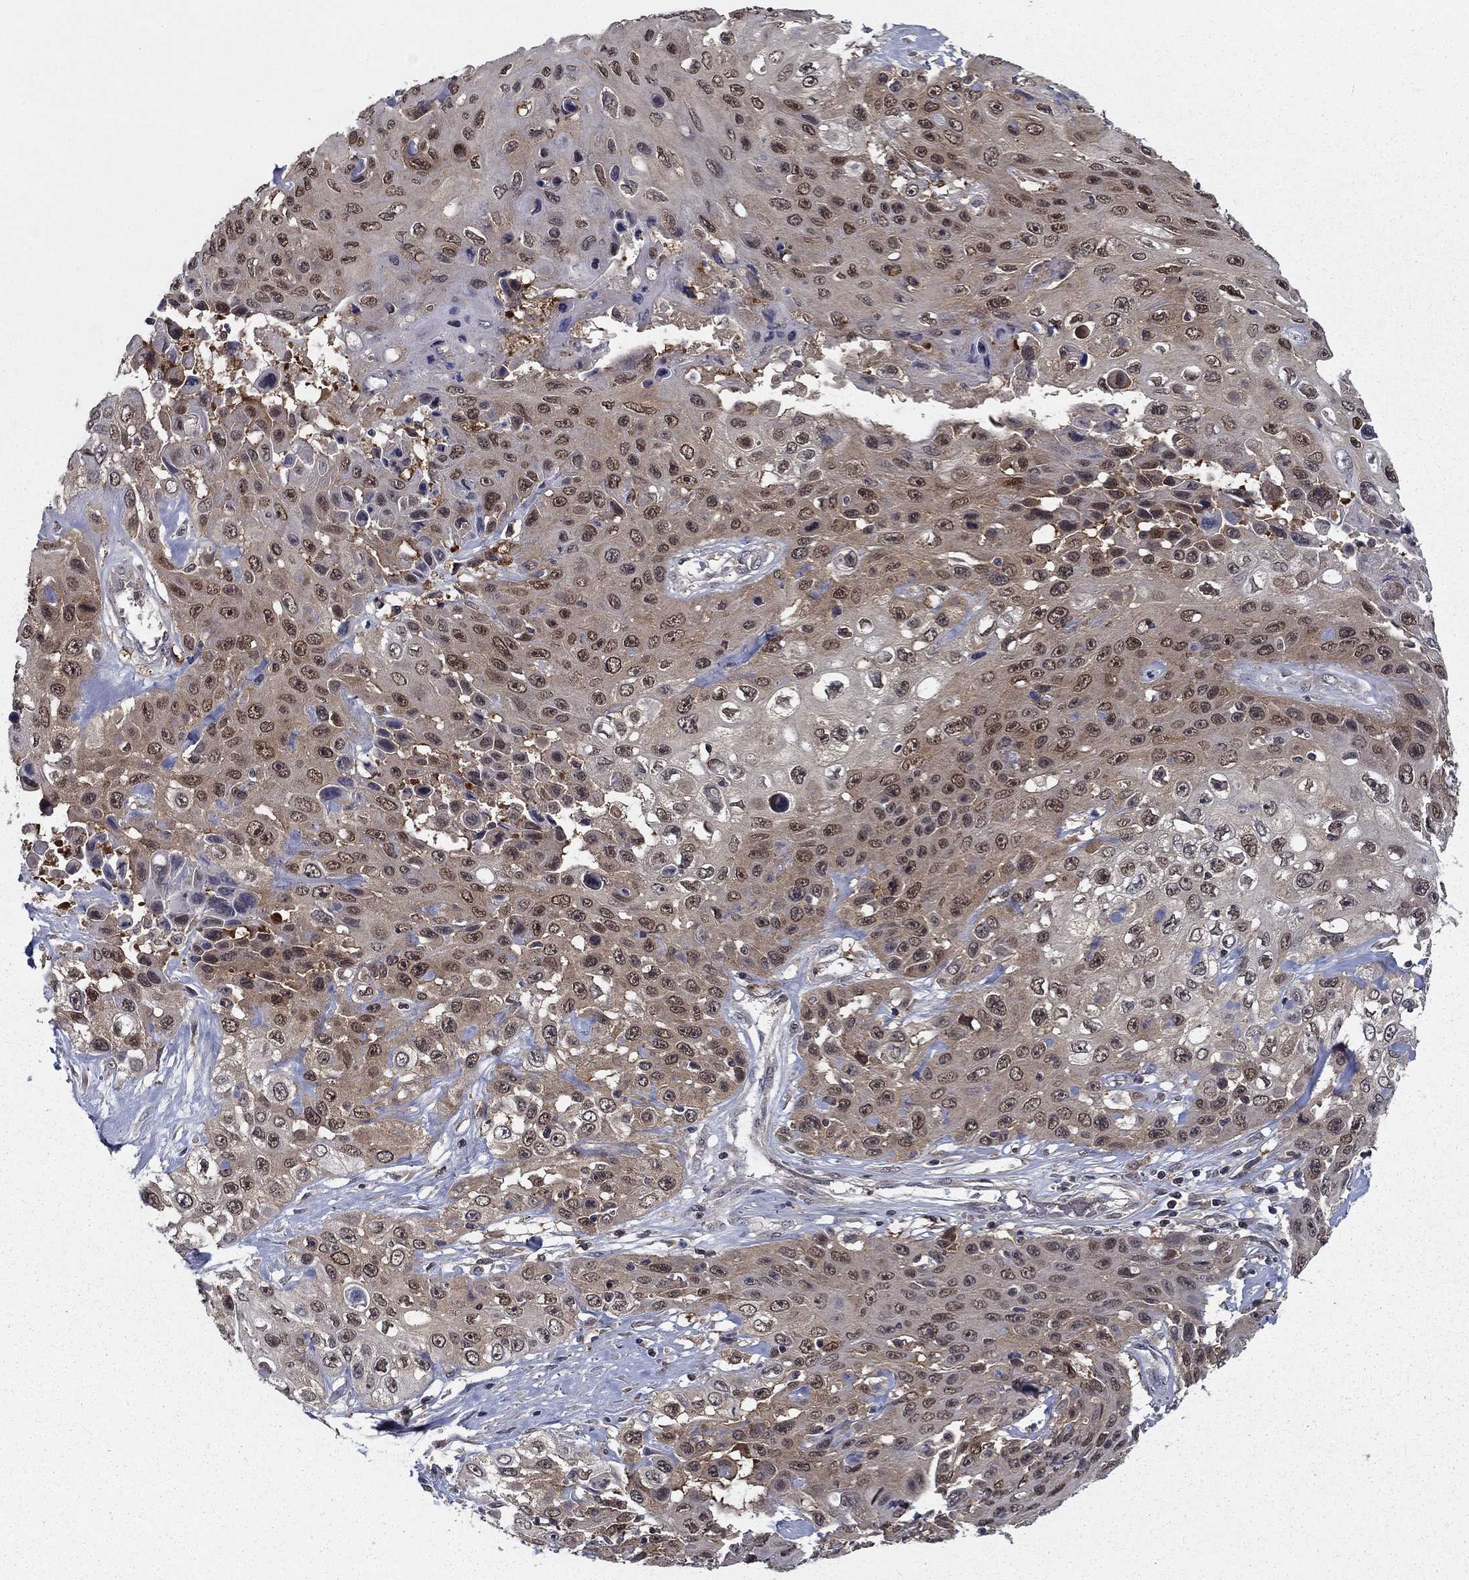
{"staining": {"intensity": "moderate", "quantity": "25%-75%", "location": "nuclear"}, "tissue": "skin cancer", "cell_type": "Tumor cells", "image_type": "cancer", "snomed": [{"axis": "morphology", "description": "Squamous cell carcinoma, NOS"}, {"axis": "topography", "description": "Skin"}], "caption": "High-power microscopy captured an IHC photomicrograph of skin cancer, revealing moderate nuclear positivity in approximately 25%-75% of tumor cells.", "gene": "NIT2", "patient": {"sex": "male", "age": 82}}